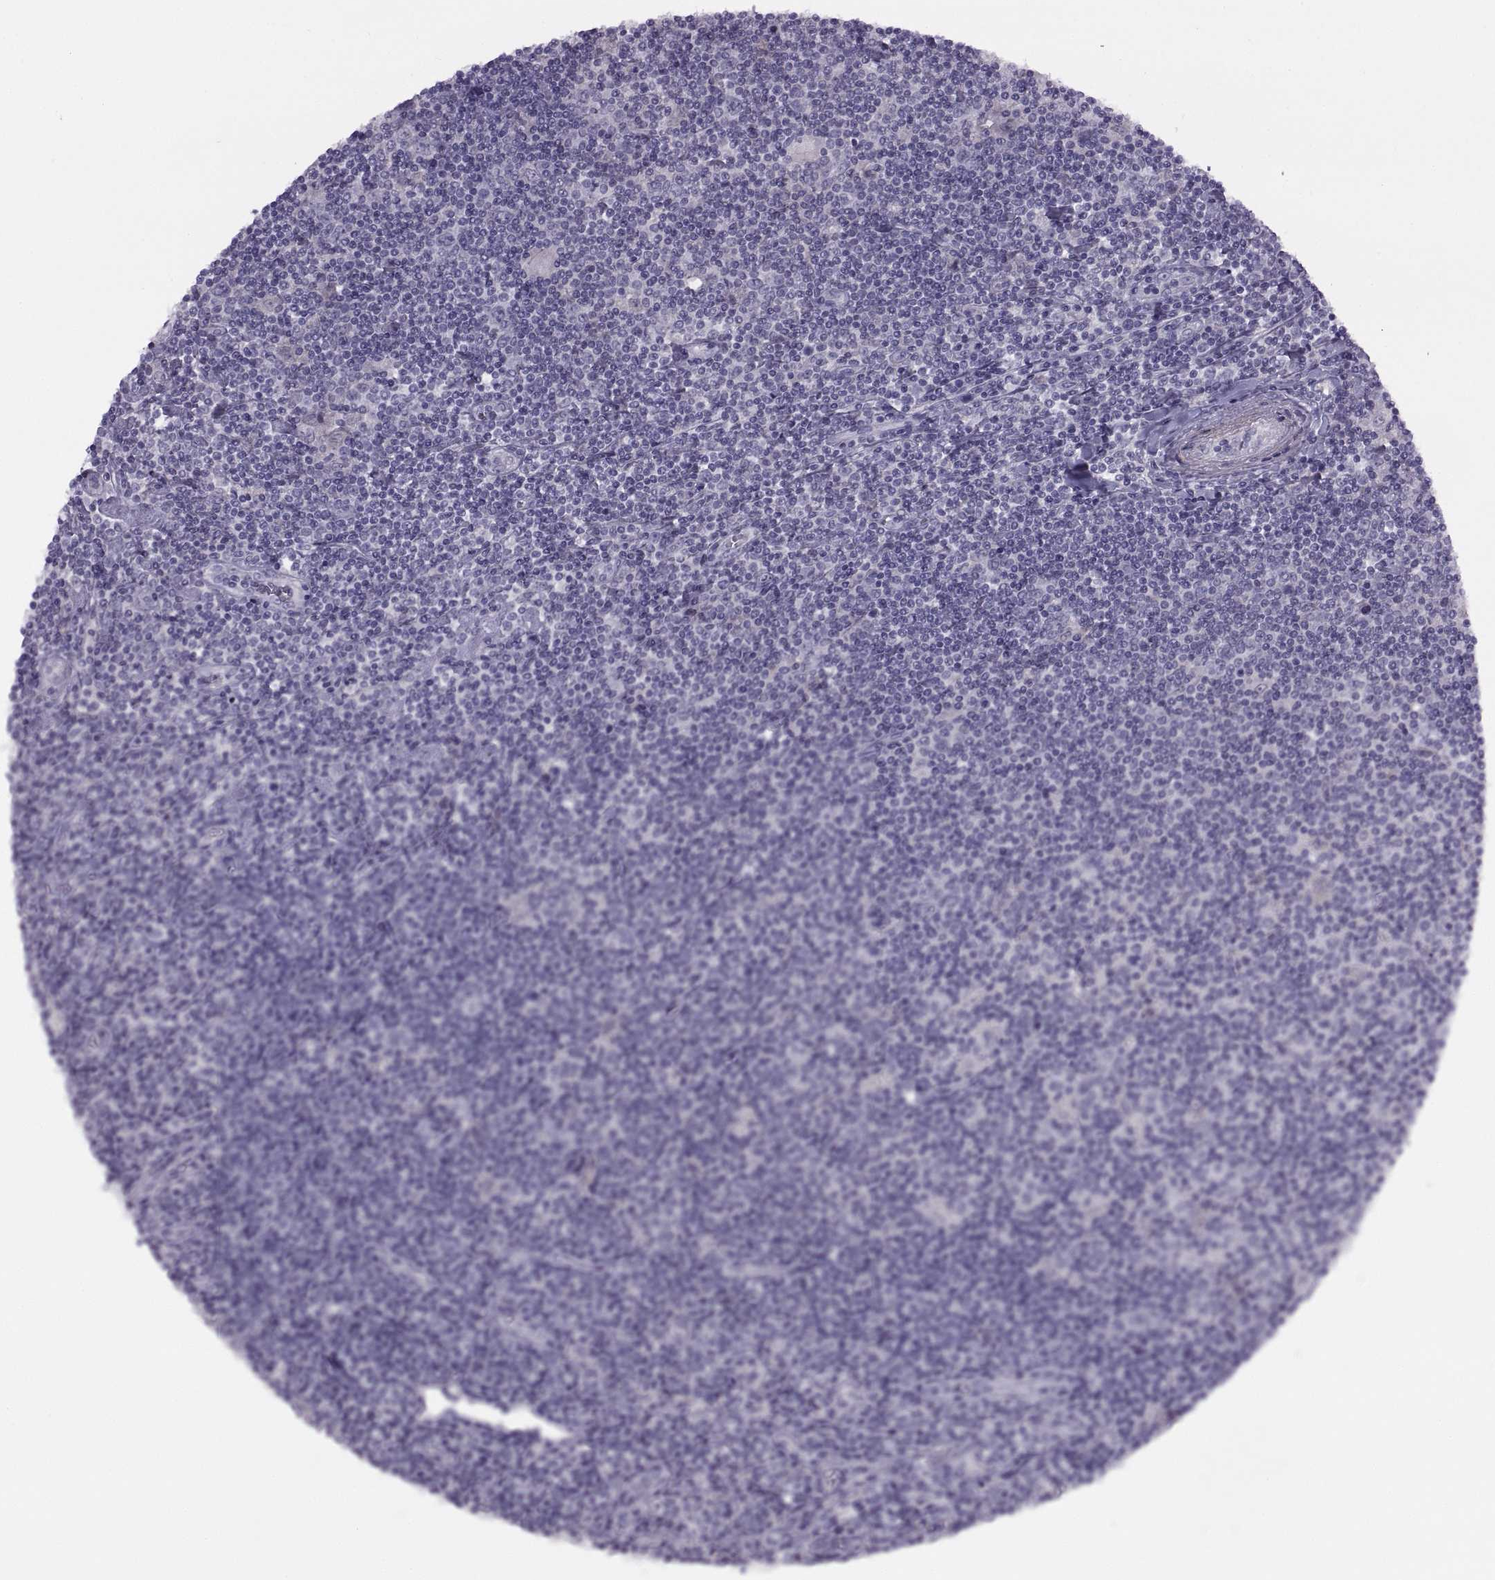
{"staining": {"intensity": "negative", "quantity": "none", "location": "none"}, "tissue": "lymphoma", "cell_type": "Tumor cells", "image_type": "cancer", "snomed": [{"axis": "morphology", "description": "Hodgkin's disease, NOS"}, {"axis": "topography", "description": "Lymph node"}], "caption": "Immunohistochemical staining of human Hodgkin's disease exhibits no significant staining in tumor cells. Nuclei are stained in blue.", "gene": "BSPH1", "patient": {"sex": "male", "age": 40}}